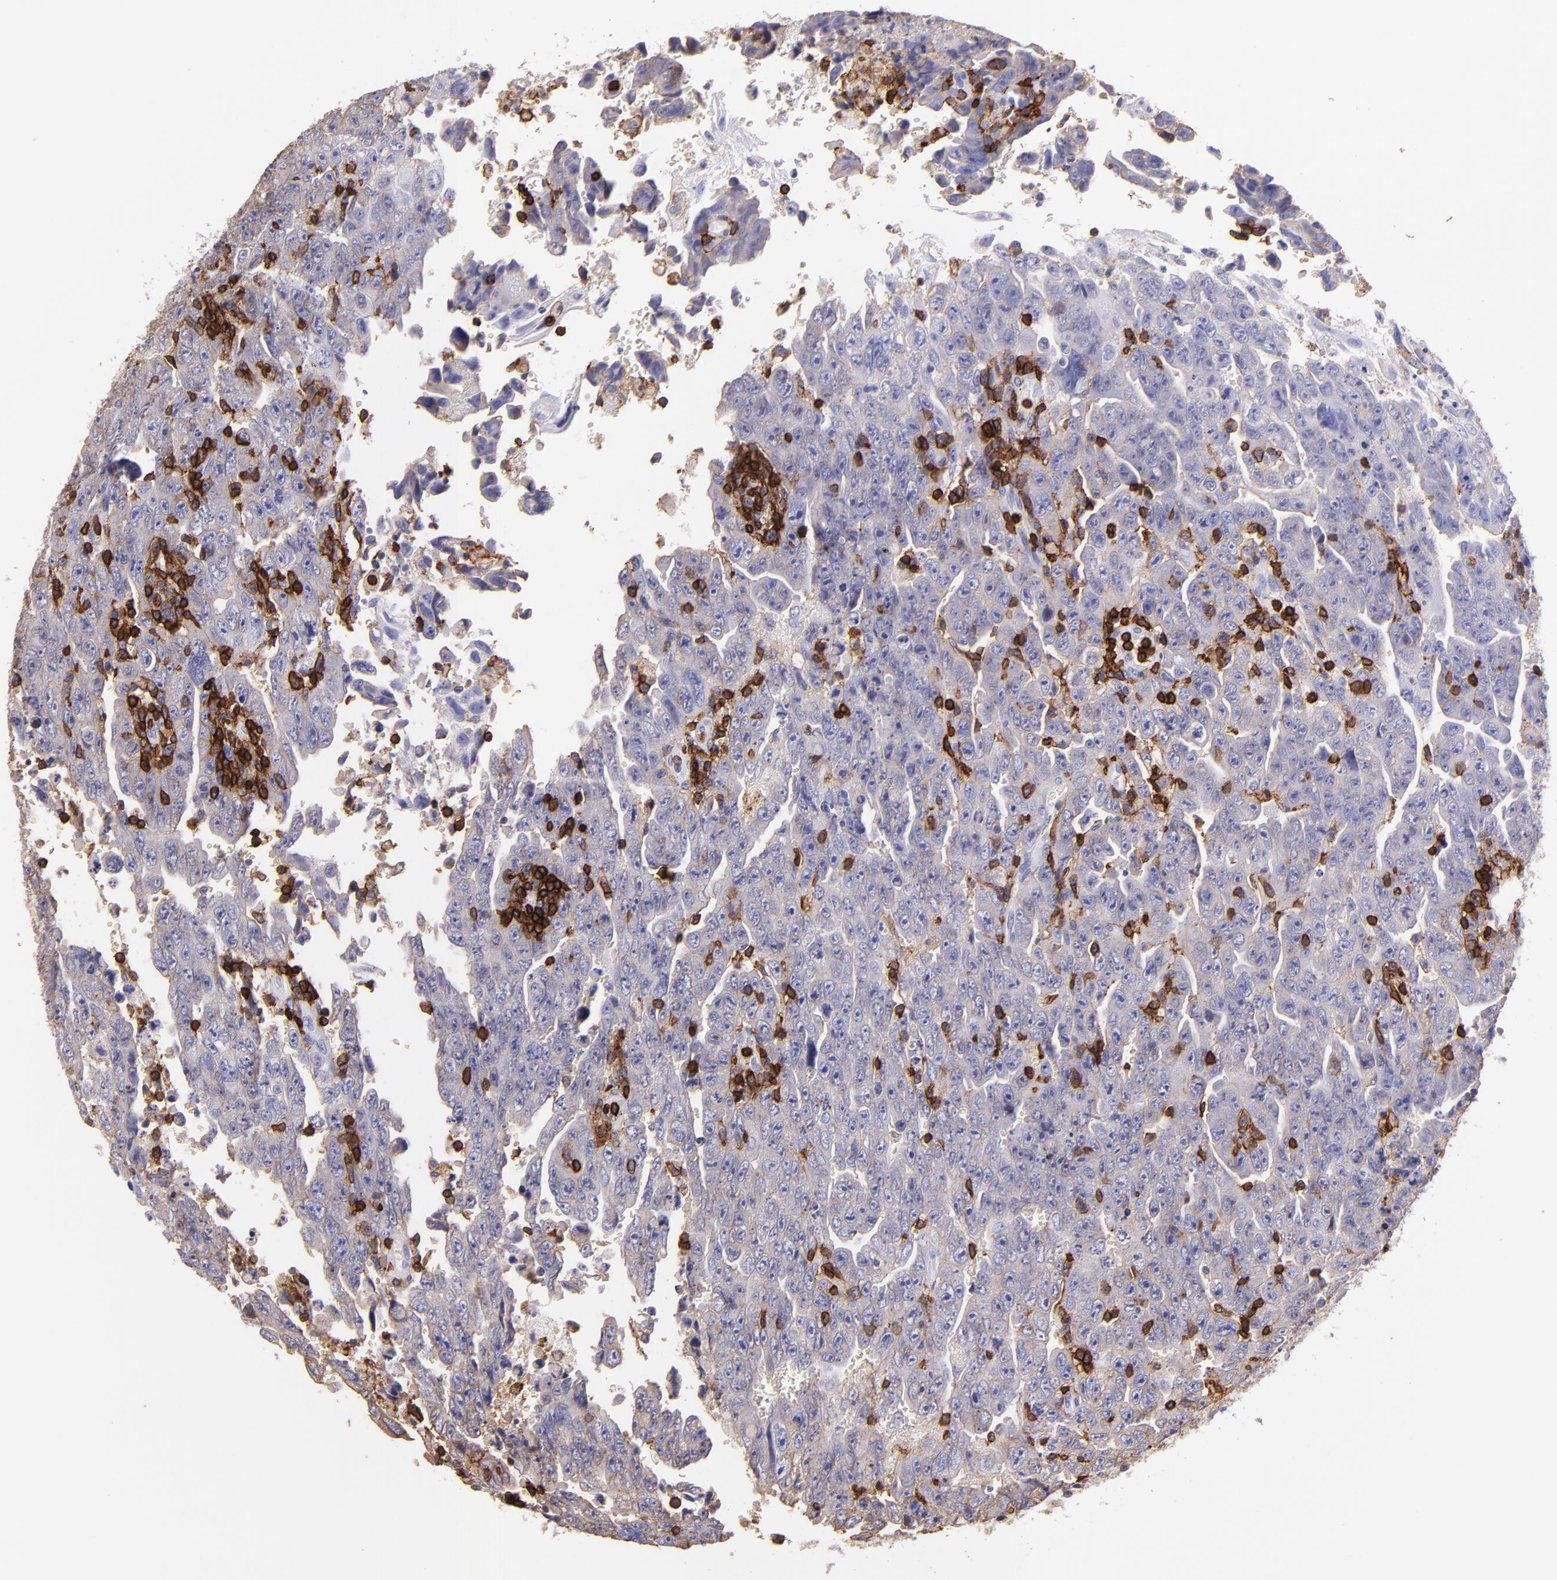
{"staining": {"intensity": "weak", "quantity": "25%-75%", "location": "cytoplasmic/membranous"}, "tissue": "testis cancer", "cell_type": "Tumor cells", "image_type": "cancer", "snomed": [{"axis": "morphology", "description": "Carcinoma, Embryonal, NOS"}, {"axis": "topography", "description": "Testis"}], "caption": "Immunohistochemistry of embryonal carcinoma (testis) exhibits low levels of weak cytoplasmic/membranous expression in approximately 25%-75% of tumor cells.", "gene": "SPN", "patient": {"sex": "male", "age": 28}}